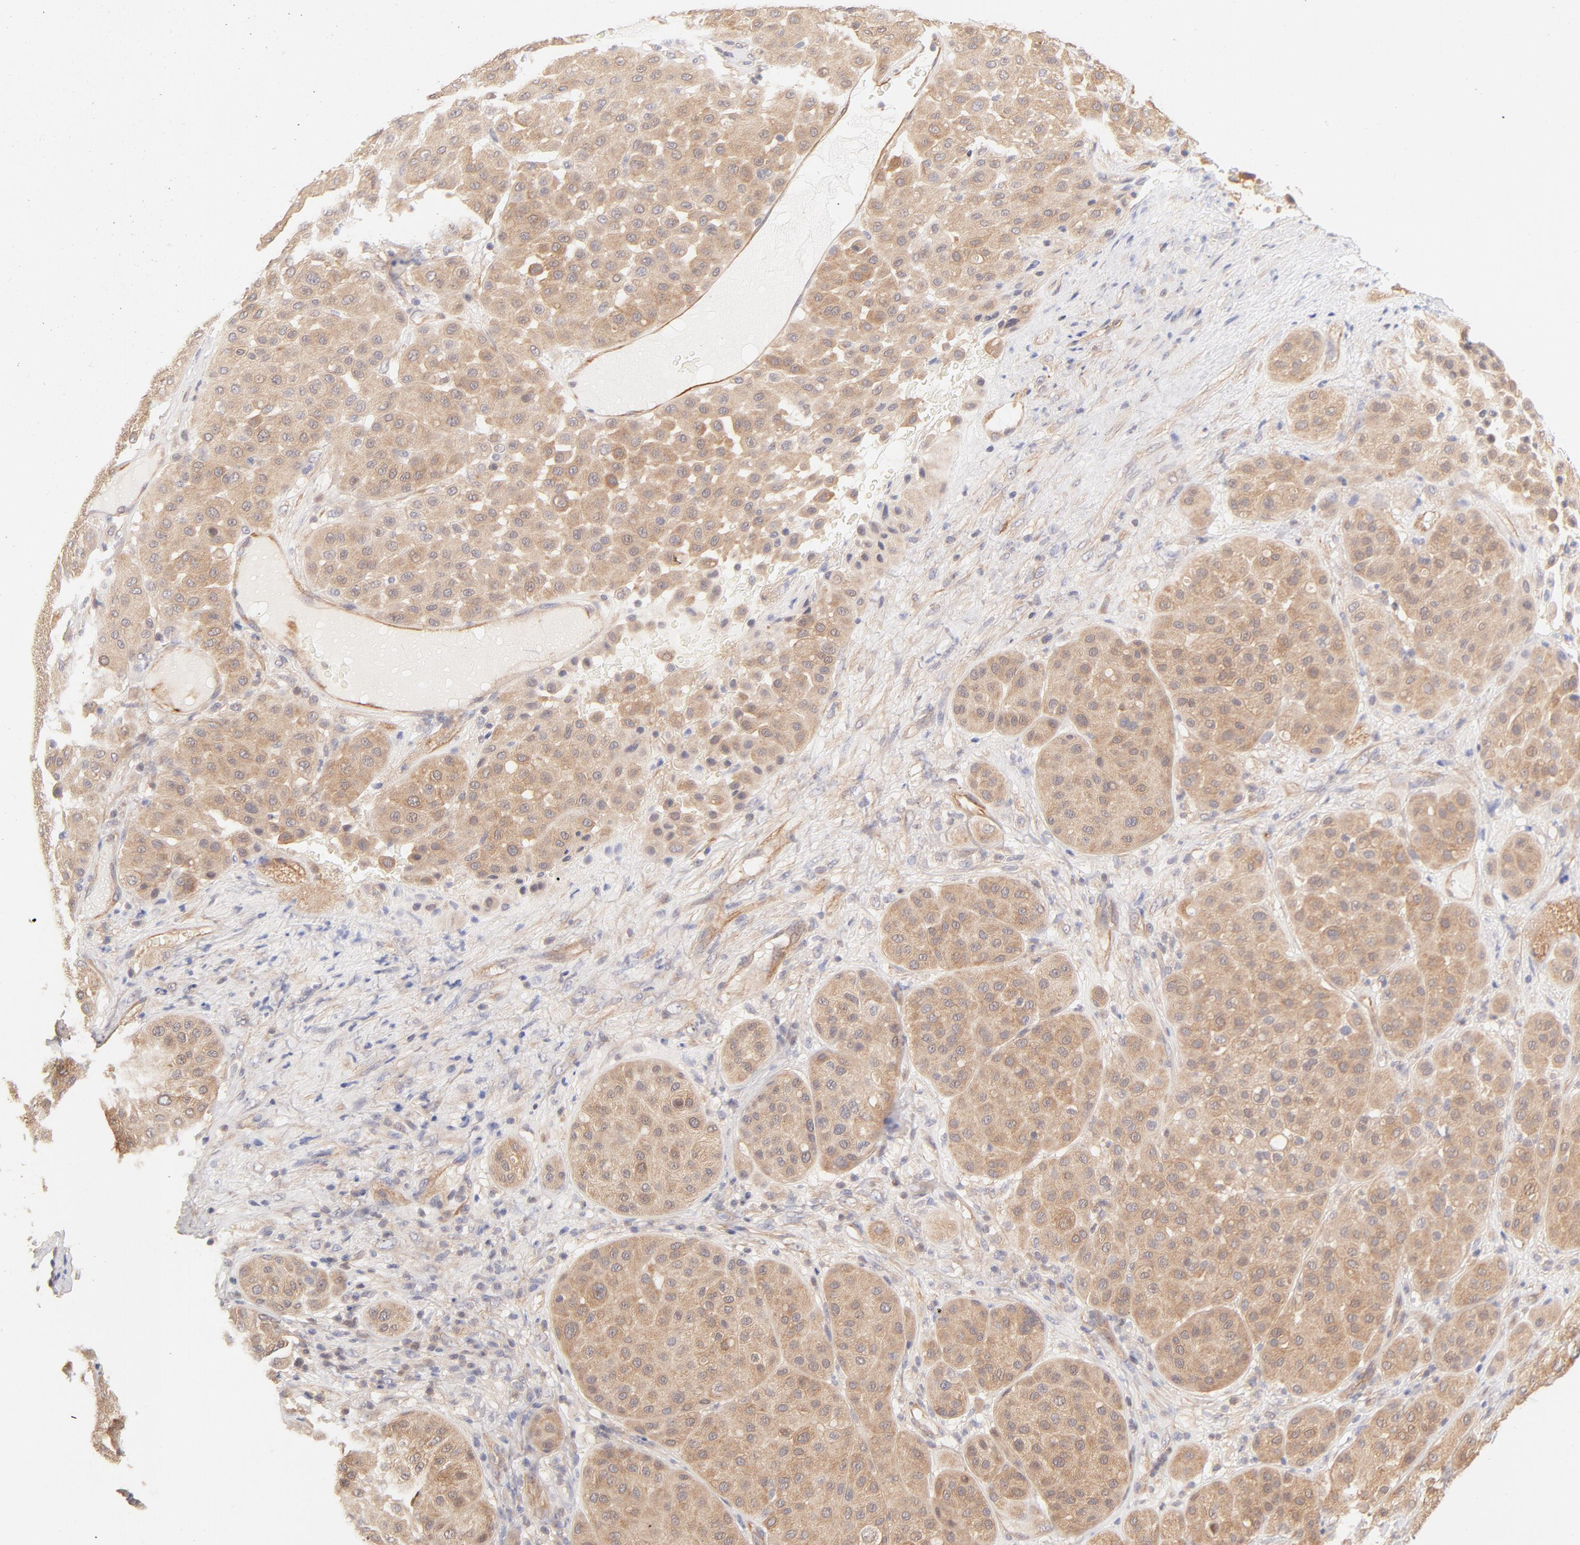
{"staining": {"intensity": "weak", "quantity": ">75%", "location": "cytoplasmic/membranous"}, "tissue": "melanoma", "cell_type": "Tumor cells", "image_type": "cancer", "snomed": [{"axis": "morphology", "description": "Normal tissue, NOS"}, {"axis": "morphology", "description": "Malignant melanoma, Metastatic site"}, {"axis": "topography", "description": "Skin"}], "caption": "Protein analysis of malignant melanoma (metastatic site) tissue shows weak cytoplasmic/membranous expression in approximately >75% of tumor cells. Nuclei are stained in blue.", "gene": "LDLRAP1", "patient": {"sex": "male", "age": 41}}